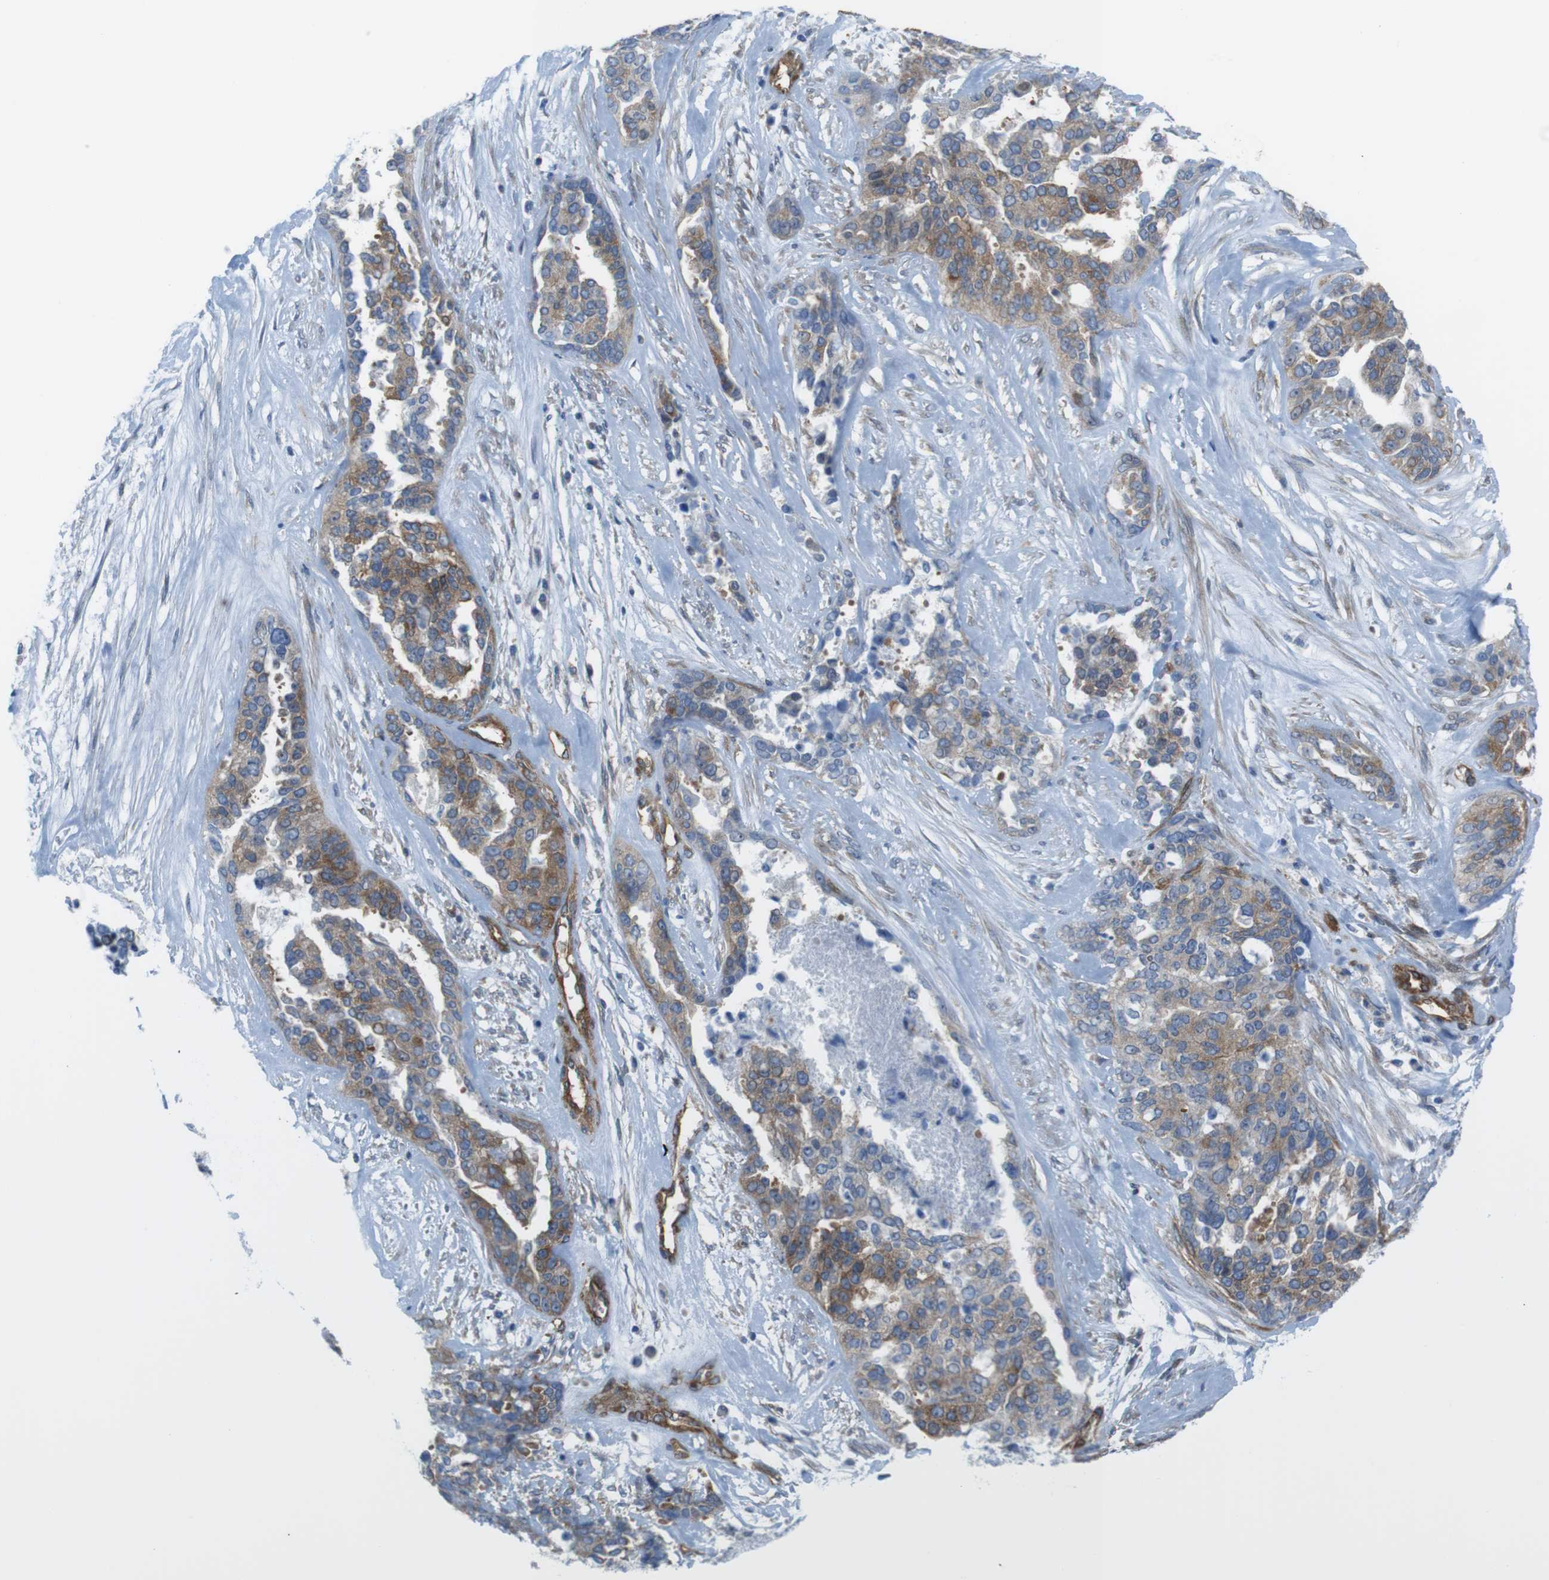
{"staining": {"intensity": "moderate", "quantity": ">75%", "location": "cytoplasmic/membranous"}, "tissue": "ovarian cancer", "cell_type": "Tumor cells", "image_type": "cancer", "snomed": [{"axis": "morphology", "description": "Cystadenocarcinoma, serous, NOS"}, {"axis": "topography", "description": "Ovary"}], "caption": "High-magnification brightfield microscopy of ovarian cancer (serous cystadenocarcinoma) stained with DAB (3,3'-diaminobenzidine) (brown) and counterstained with hematoxylin (blue). tumor cells exhibit moderate cytoplasmic/membranous staining is identified in about>75% of cells.", "gene": "DIAPH2", "patient": {"sex": "female", "age": 44}}